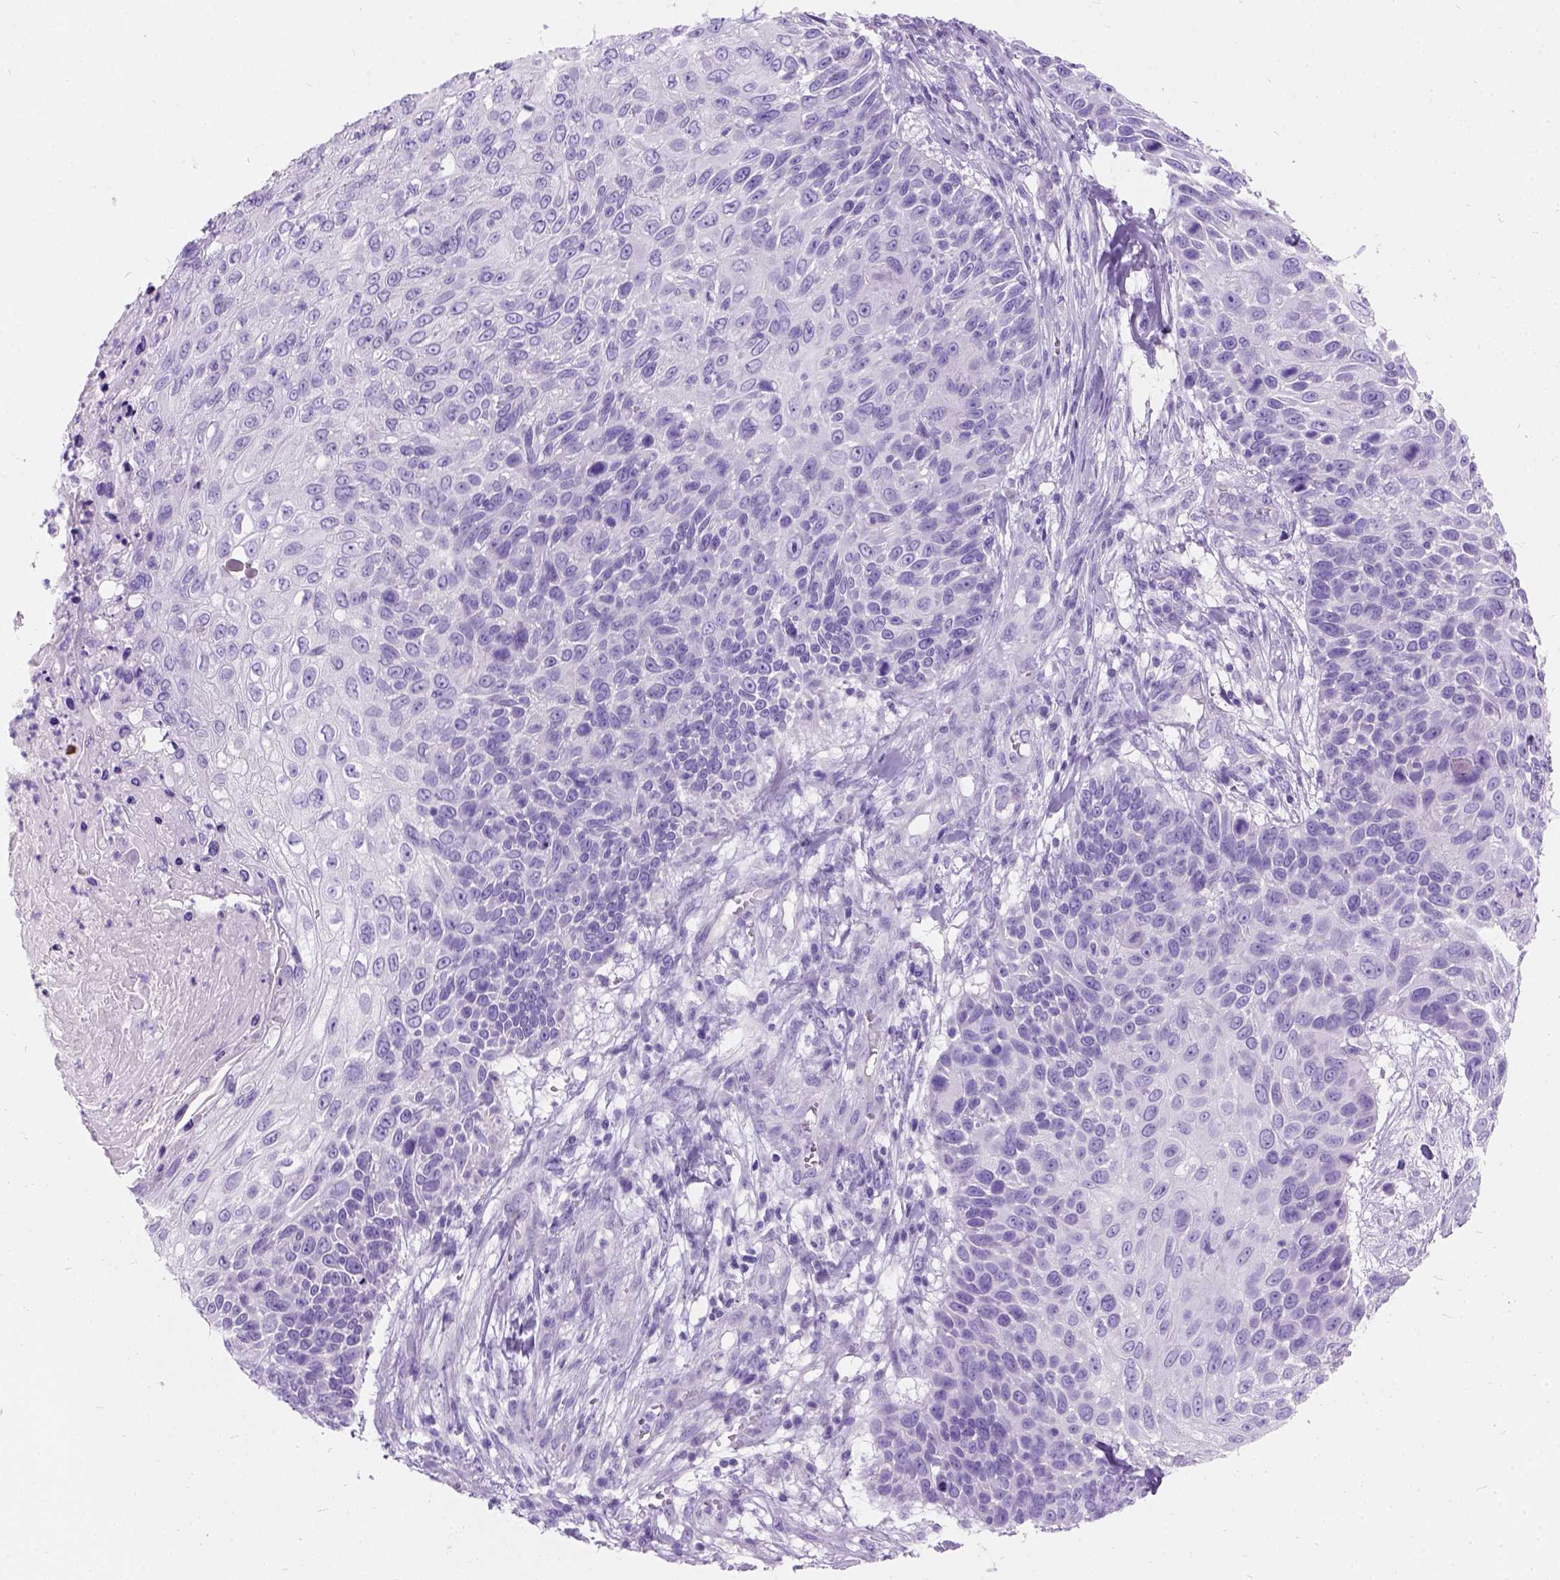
{"staining": {"intensity": "negative", "quantity": "none", "location": "none"}, "tissue": "skin cancer", "cell_type": "Tumor cells", "image_type": "cancer", "snomed": [{"axis": "morphology", "description": "Squamous cell carcinoma, NOS"}, {"axis": "topography", "description": "Skin"}], "caption": "The micrograph exhibits no staining of tumor cells in skin cancer. (Brightfield microscopy of DAB immunohistochemistry (IHC) at high magnification).", "gene": "C7orf57", "patient": {"sex": "male", "age": 92}}